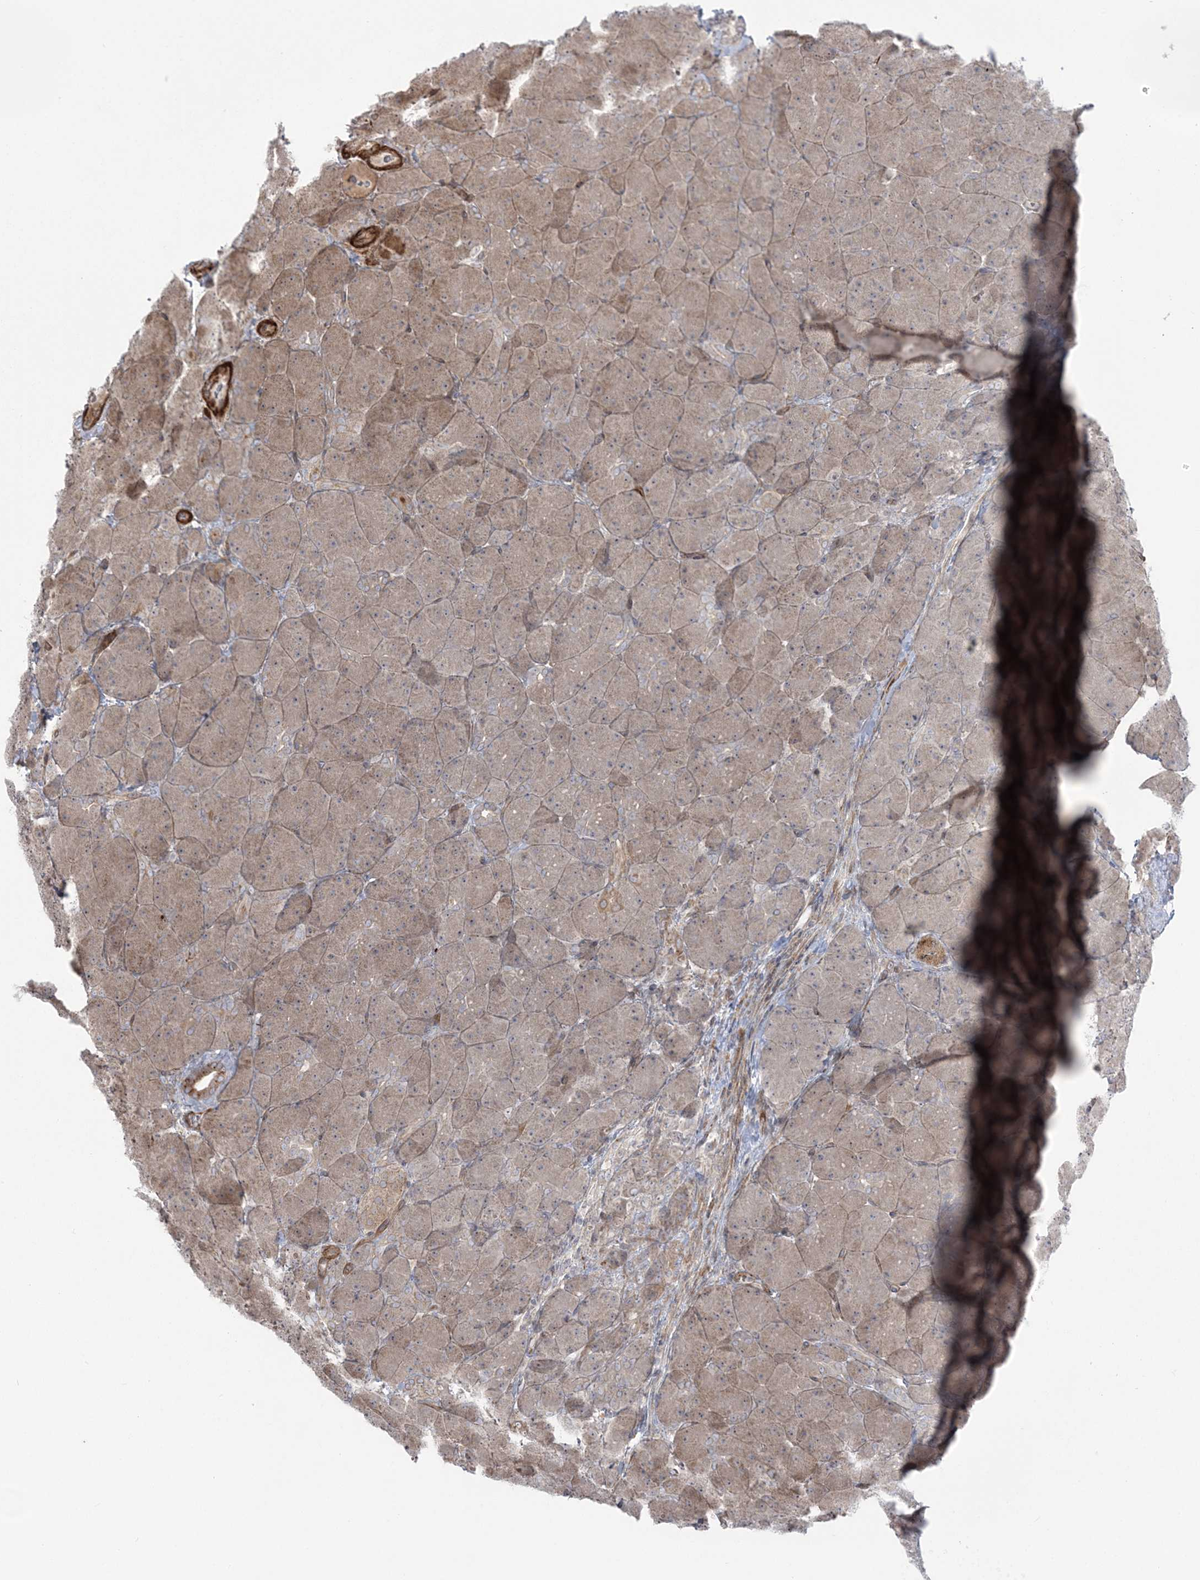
{"staining": {"intensity": "moderate", "quantity": ">75%", "location": "cytoplasmic/membranous"}, "tissue": "pancreas", "cell_type": "Exocrine glandular cells", "image_type": "normal", "snomed": [{"axis": "morphology", "description": "Normal tissue, NOS"}, {"axis": "topography", "description": "Pancreas"}], "caption": "Immunohistochemistry (IHC) photomicrograph of normal pancreas: human pancreas stained using IHC demonstrates medium levels of moderate protein expression localized specifically in the cytoplasmic/membranous of exocrine glandular cells, appearing as a cytoplasmic/membranous brown color.", "gene": "NUDT9", "patient": {"sex": "male", "age": 66}}